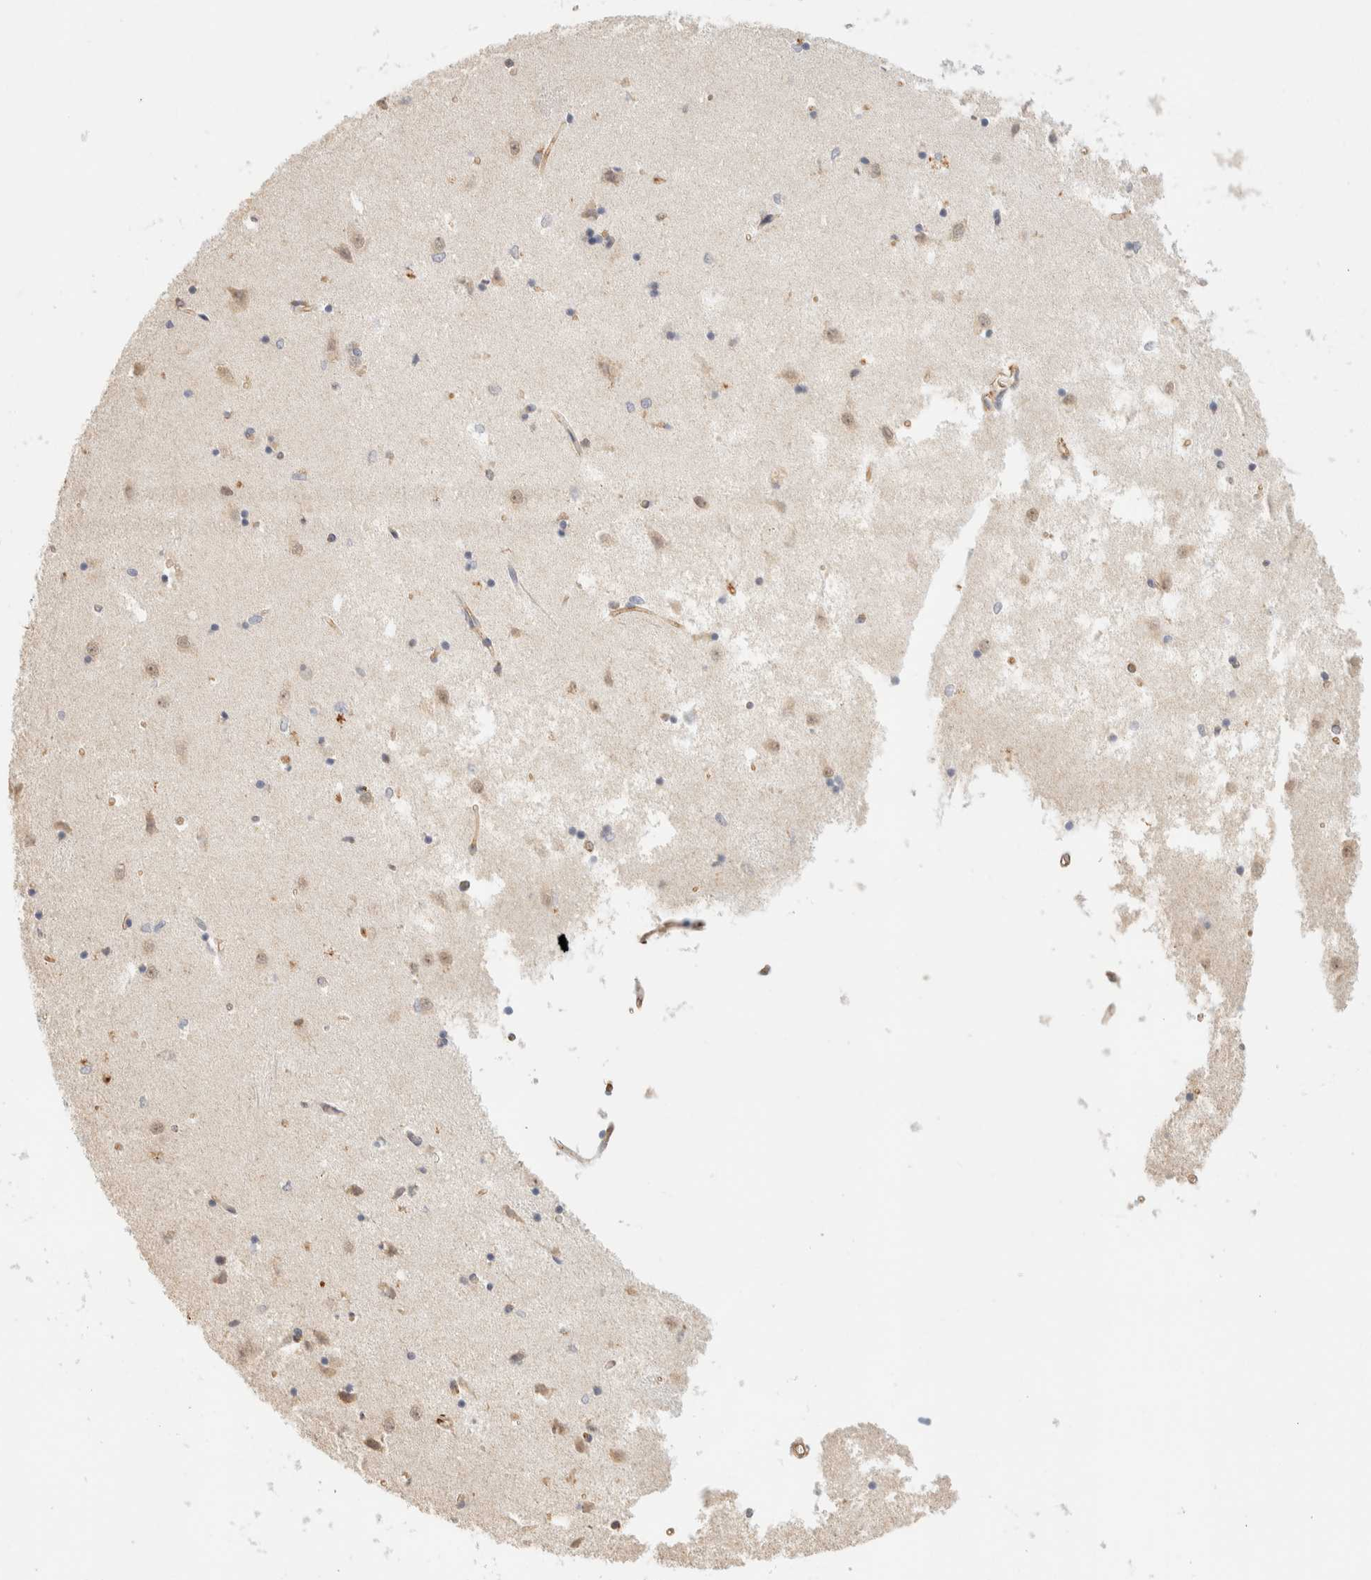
{"staining": {"intensity": "weak", "quantity": "<25%", "location": "cytoplasmic/membranous"}, "tissue": "caudate", "cell_type": "Glial cells", "image_type": "normal", "snomed": [{"axis": "morphology", "description": "Normal tissue, NOS"}, {"axis": "topography", "description": "Lateral ventricle wall"}], "caption": "The histopathology image shows no significant expression in glial cells of caudate.", "gene": "TBC1D8B", "patient": {"sex": "male", "age": 45}}